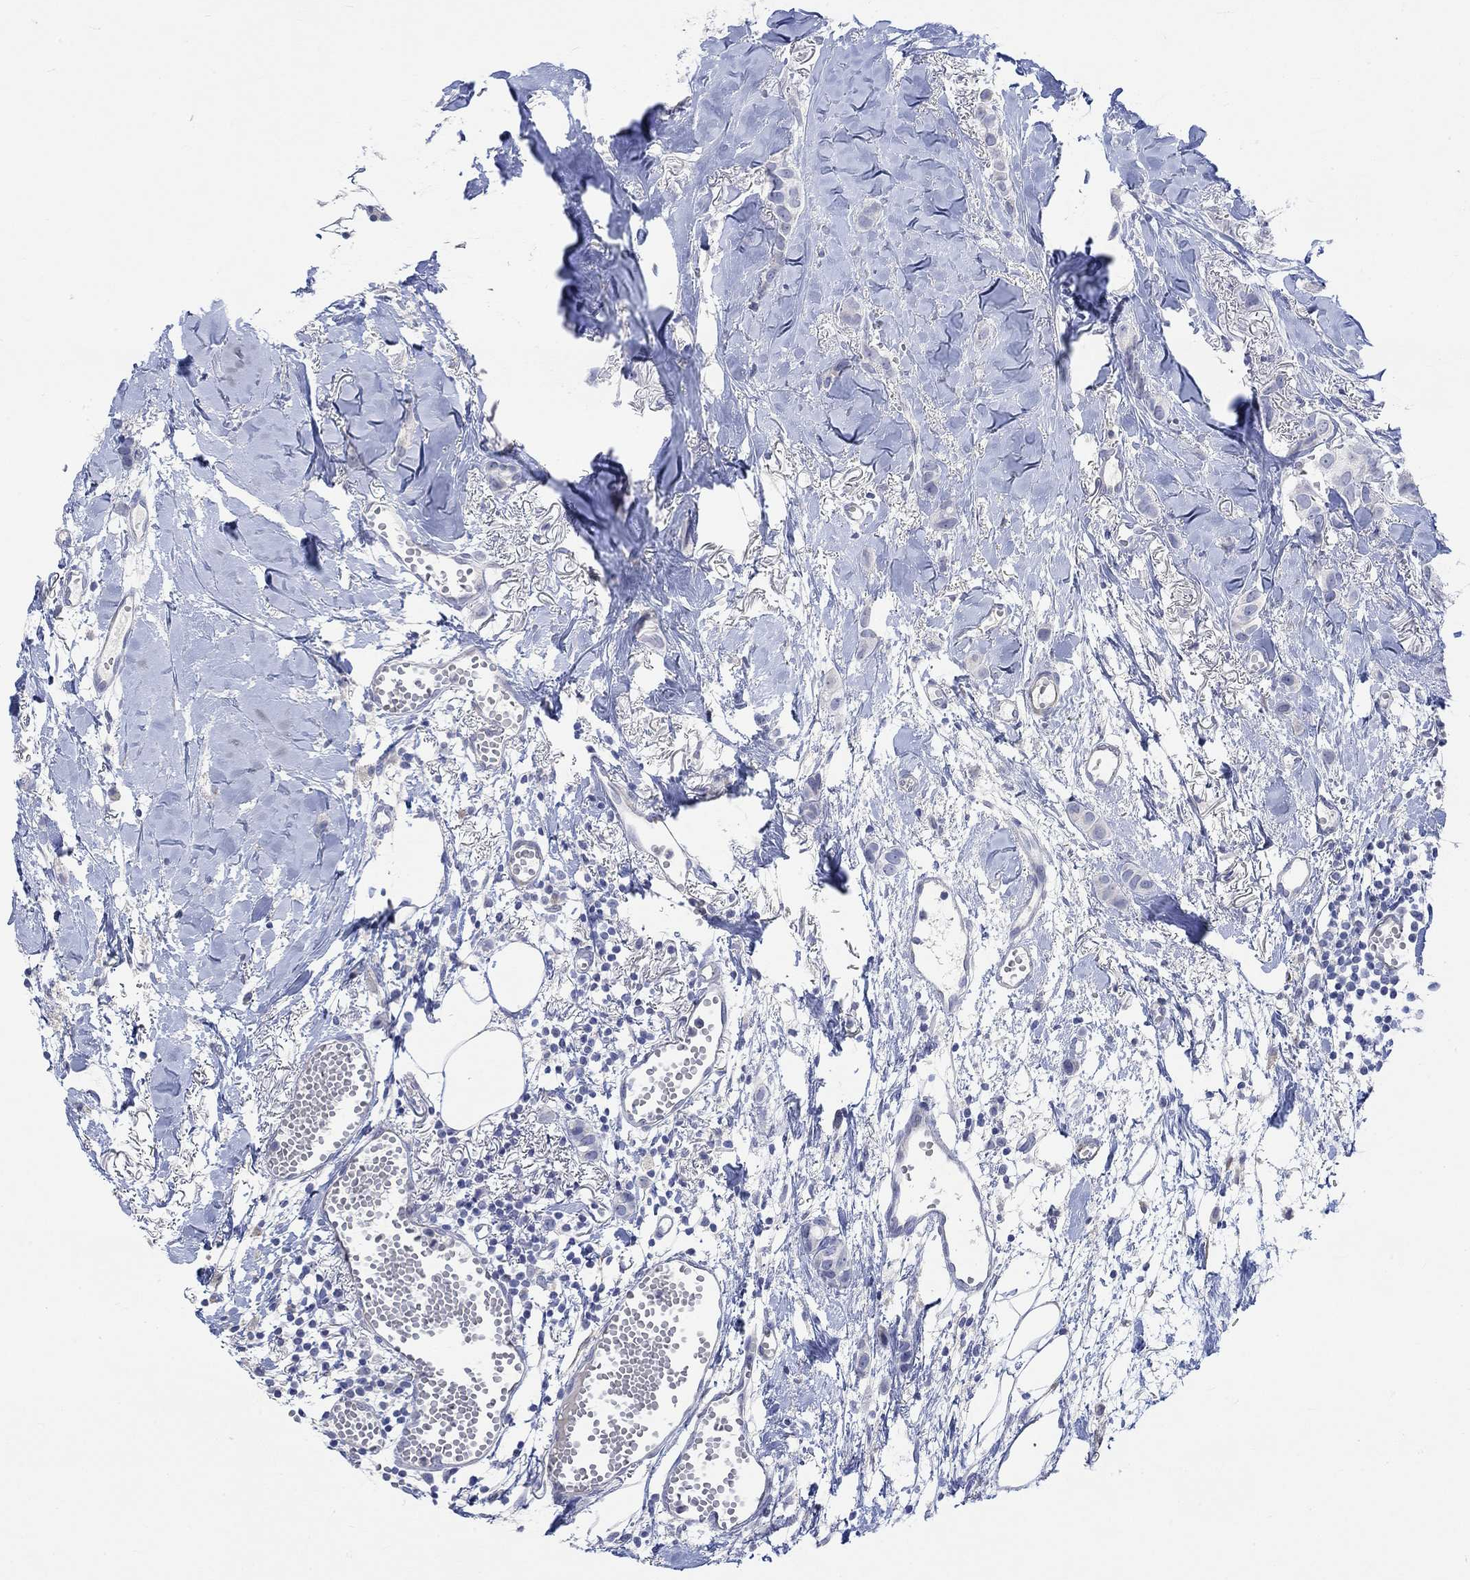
{"staining": {"intensity": "negative", "quantity": "none", "location": "none"}, "tissue": "breast cancer", "cell_type": "Tumor cells", "image_type": "cancer", "snomed": [{"axis": "morphology", "description": "Duct carcinoma"}, {"axis": "topography", "description": "Breast"}], "caption": "Tumor cells are negative for brown protein staining in breast cancer.", "gene": "DLK1", "patient": {"sex": "female", "age": 85}}